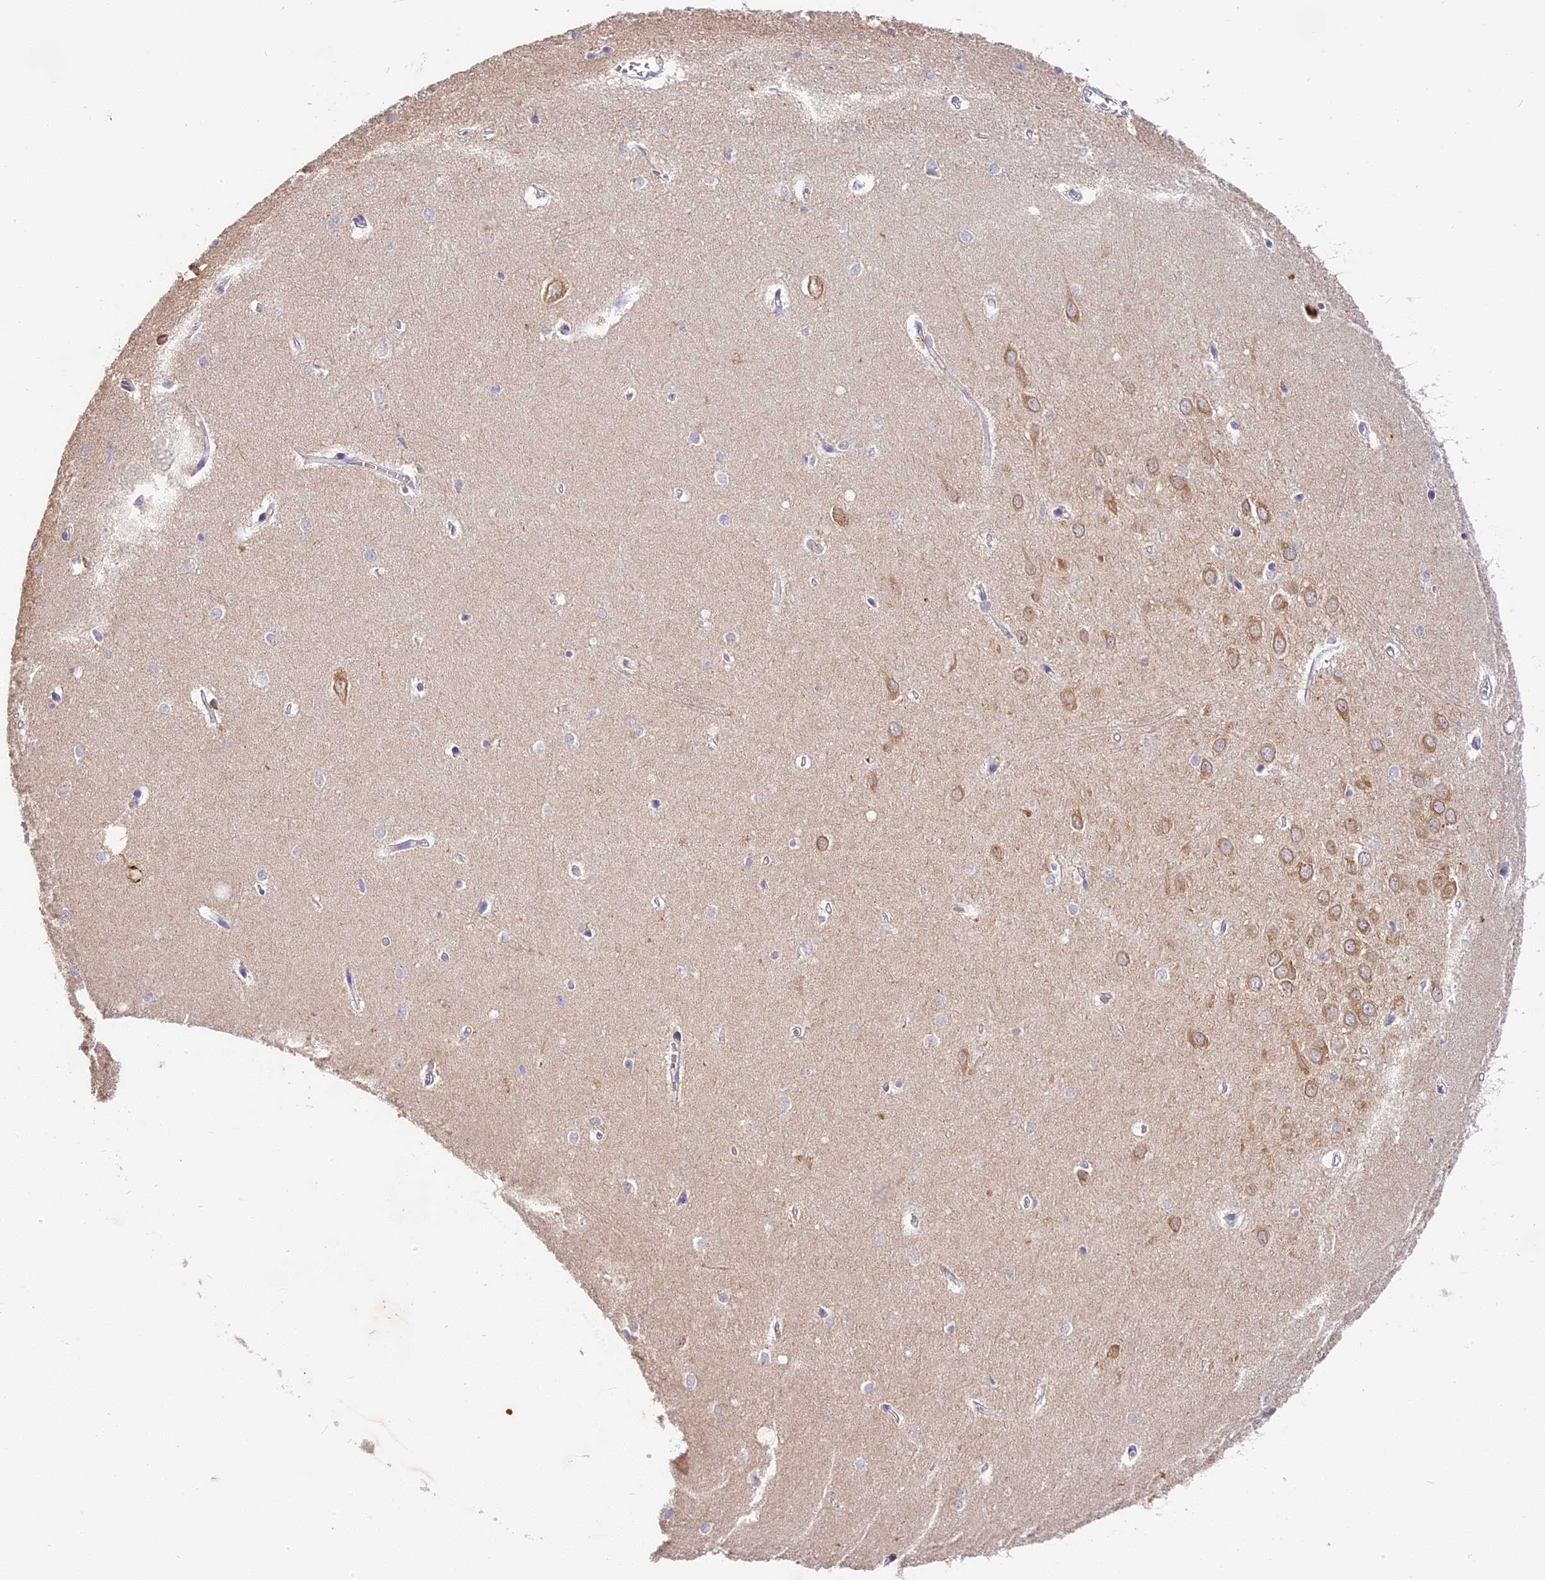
{"staining": {"intensity": "weak", "quantity": "<25%", "location": "cytoplasmic/membranous"}, "tissue": "hippocampus", "cell_type": "Glial cells", "image_type": "normal", "snomed": [{"axis": "morphology", "description": "Normal tissue, NOS"}, {"axis": "topography", "description": "Hippocampus"}], "caption": "An immunohistochemistry image of unremarkable hippocampus is shown. There is no staining in glial cells of hippocampus.", "gene": "BSCL2", "patient": {"sex": "female", "age": 64}}